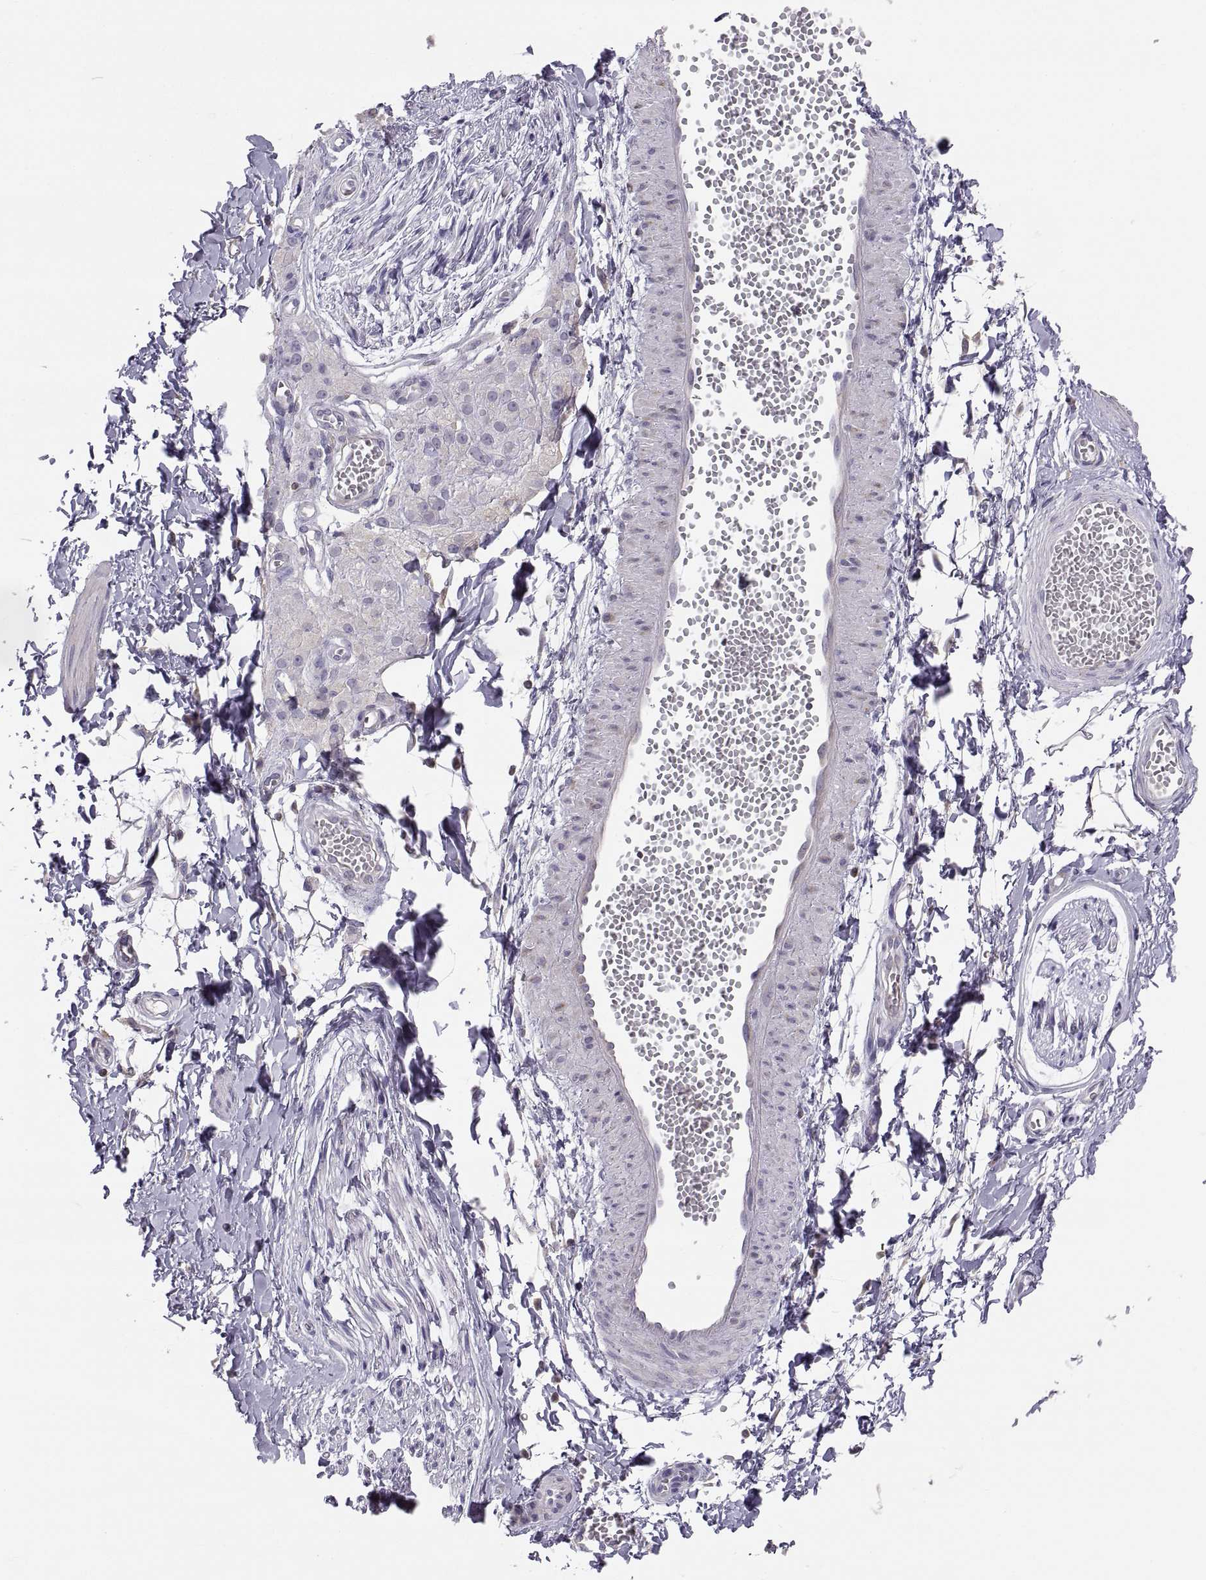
{"staining": {"intensity": "negative", "quantity": "none", "location": "none"}, "tissue": "adipose tissue", "cell_type": "Adipocytes", "image_type": "normal", "snomed": [{"axis": "morphology", "description": "Normal tissue, NOS"}, {"axis": "topography", "description": "Smooth muscle"}, {"axis": "topography", "description": "Peripheral nerve tissue"}], "caption": "Unremarkable adipose tissue was stained to show a protein in brown. There is no significant staining in adipocytes. The staining is performed using DAB brown chromogen with nuclei counter-stained in using hematoxylin.", "gene": "ERO1A", "patient": {"sex": "male", "age": 22}}